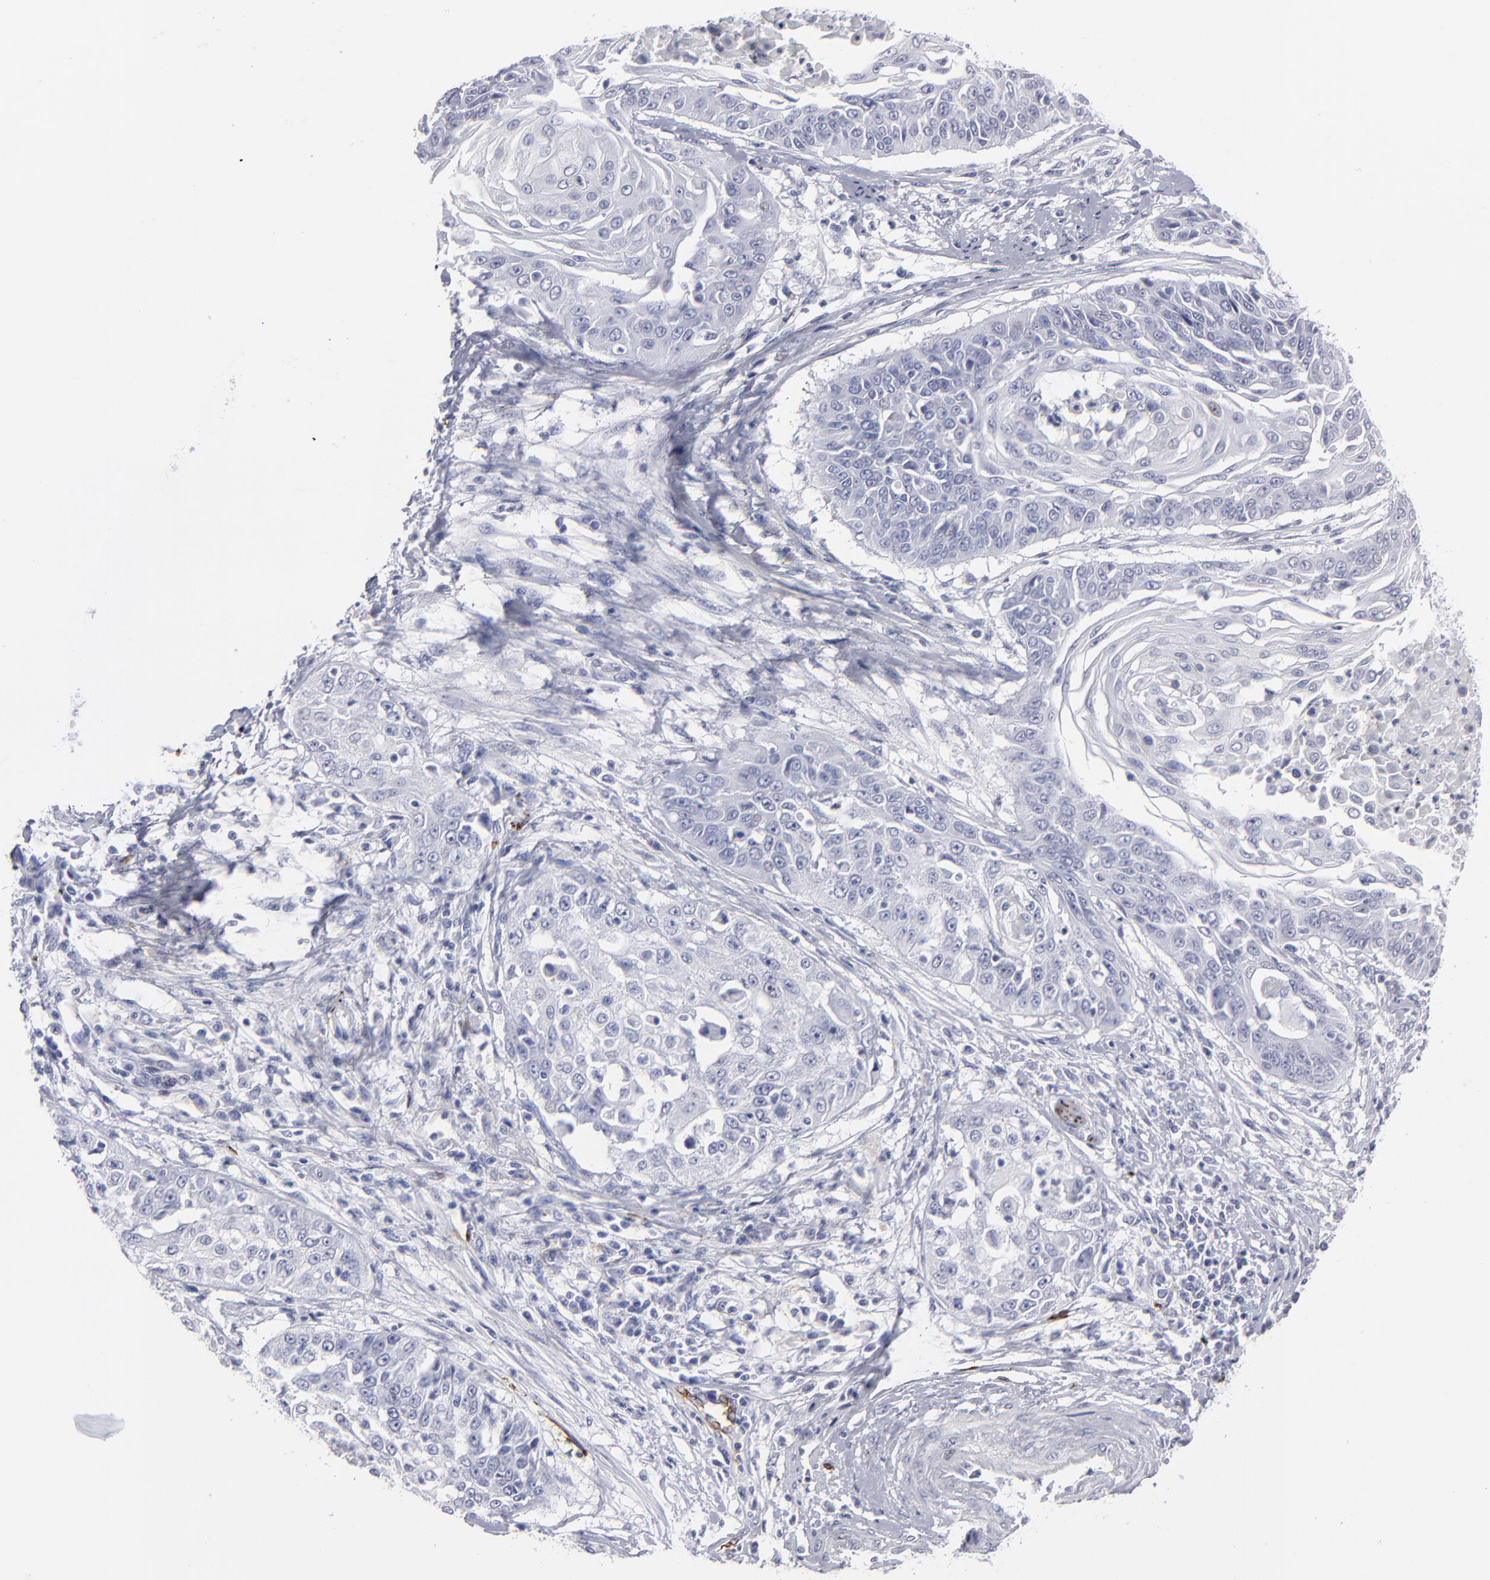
{"staining": {"intensity": "negative", "quantity": "none", "location": "none"}, "tissue": "cervical cancer", "cell_type": "Tumor cells", "image_type": "cancer", "snomed": [{"axis": "morphology", "description": "Squamous cell carcinoma, NOS"}, {"axis": "topography", "description": "Cervix"}], "caption": "Immunohistochemistry (IHC) of human cervical cancer reveals no staining in tumor cells. Brightfield microscopy of immunohistochemistry (IHC) stained with DAB (3,3'-diaminobenzidine) (brown) and hematoxylin (blue), captured at high magnification.", "gene": "CADM3", "patient": {"sex": "female", "age": 64}}